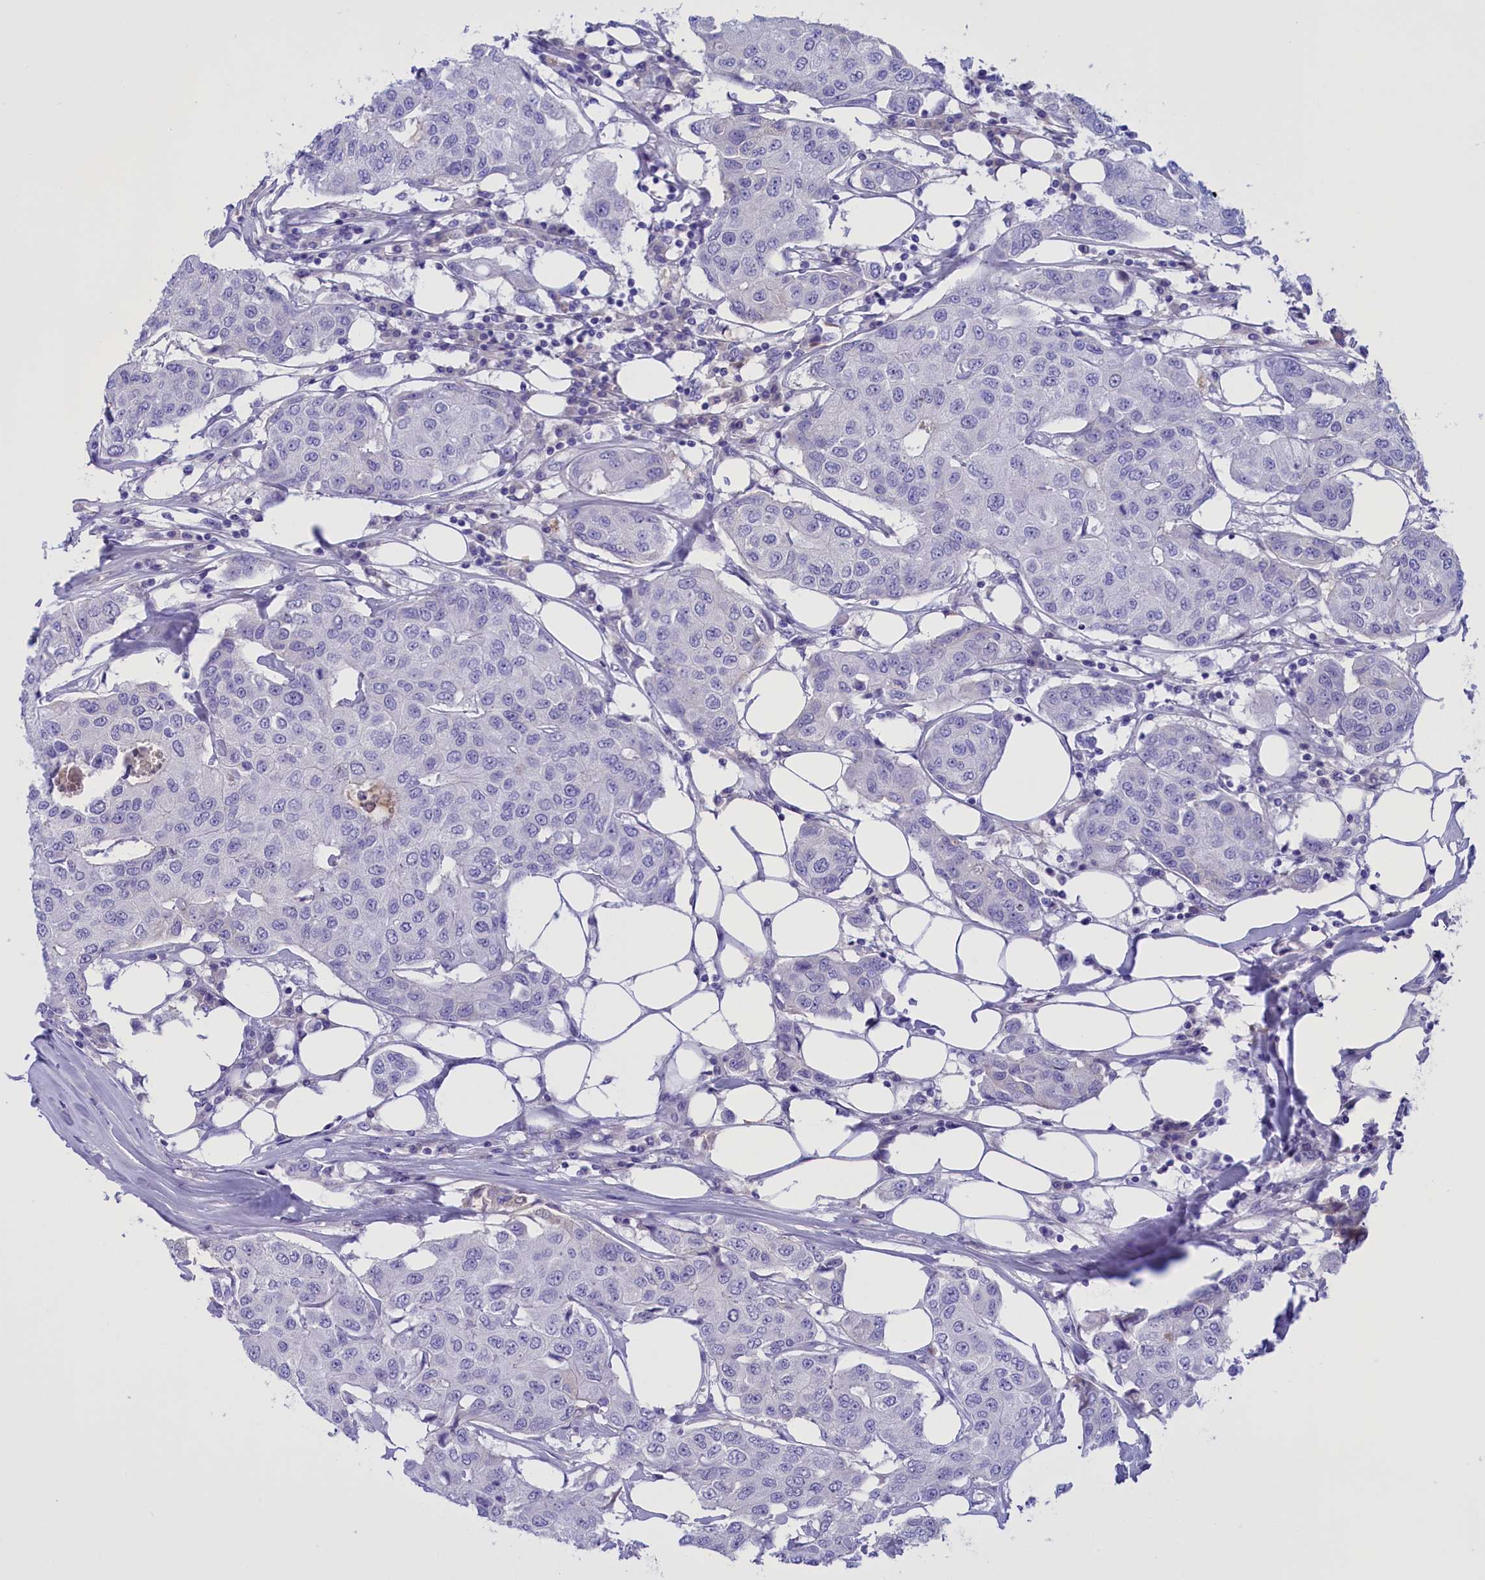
{"staining": {"intensity": "negative", "quantity": "none", "location": "none"}, "tissue": "breast cancer", "cell_type": "Tumor cells", "image_type": "cancer", "snomed": [{"axis": "morphology", "description": "Duct carcinoma"}, {"axis": "topography", "description": "Breast"}], "caption": "Human breast cancer (intraductal carcinoma) stained for a protein using IHC demonstrates no expression in tumor cells.", "gene": "PROK2", "patient": {"sex": "female", "age": 80}}